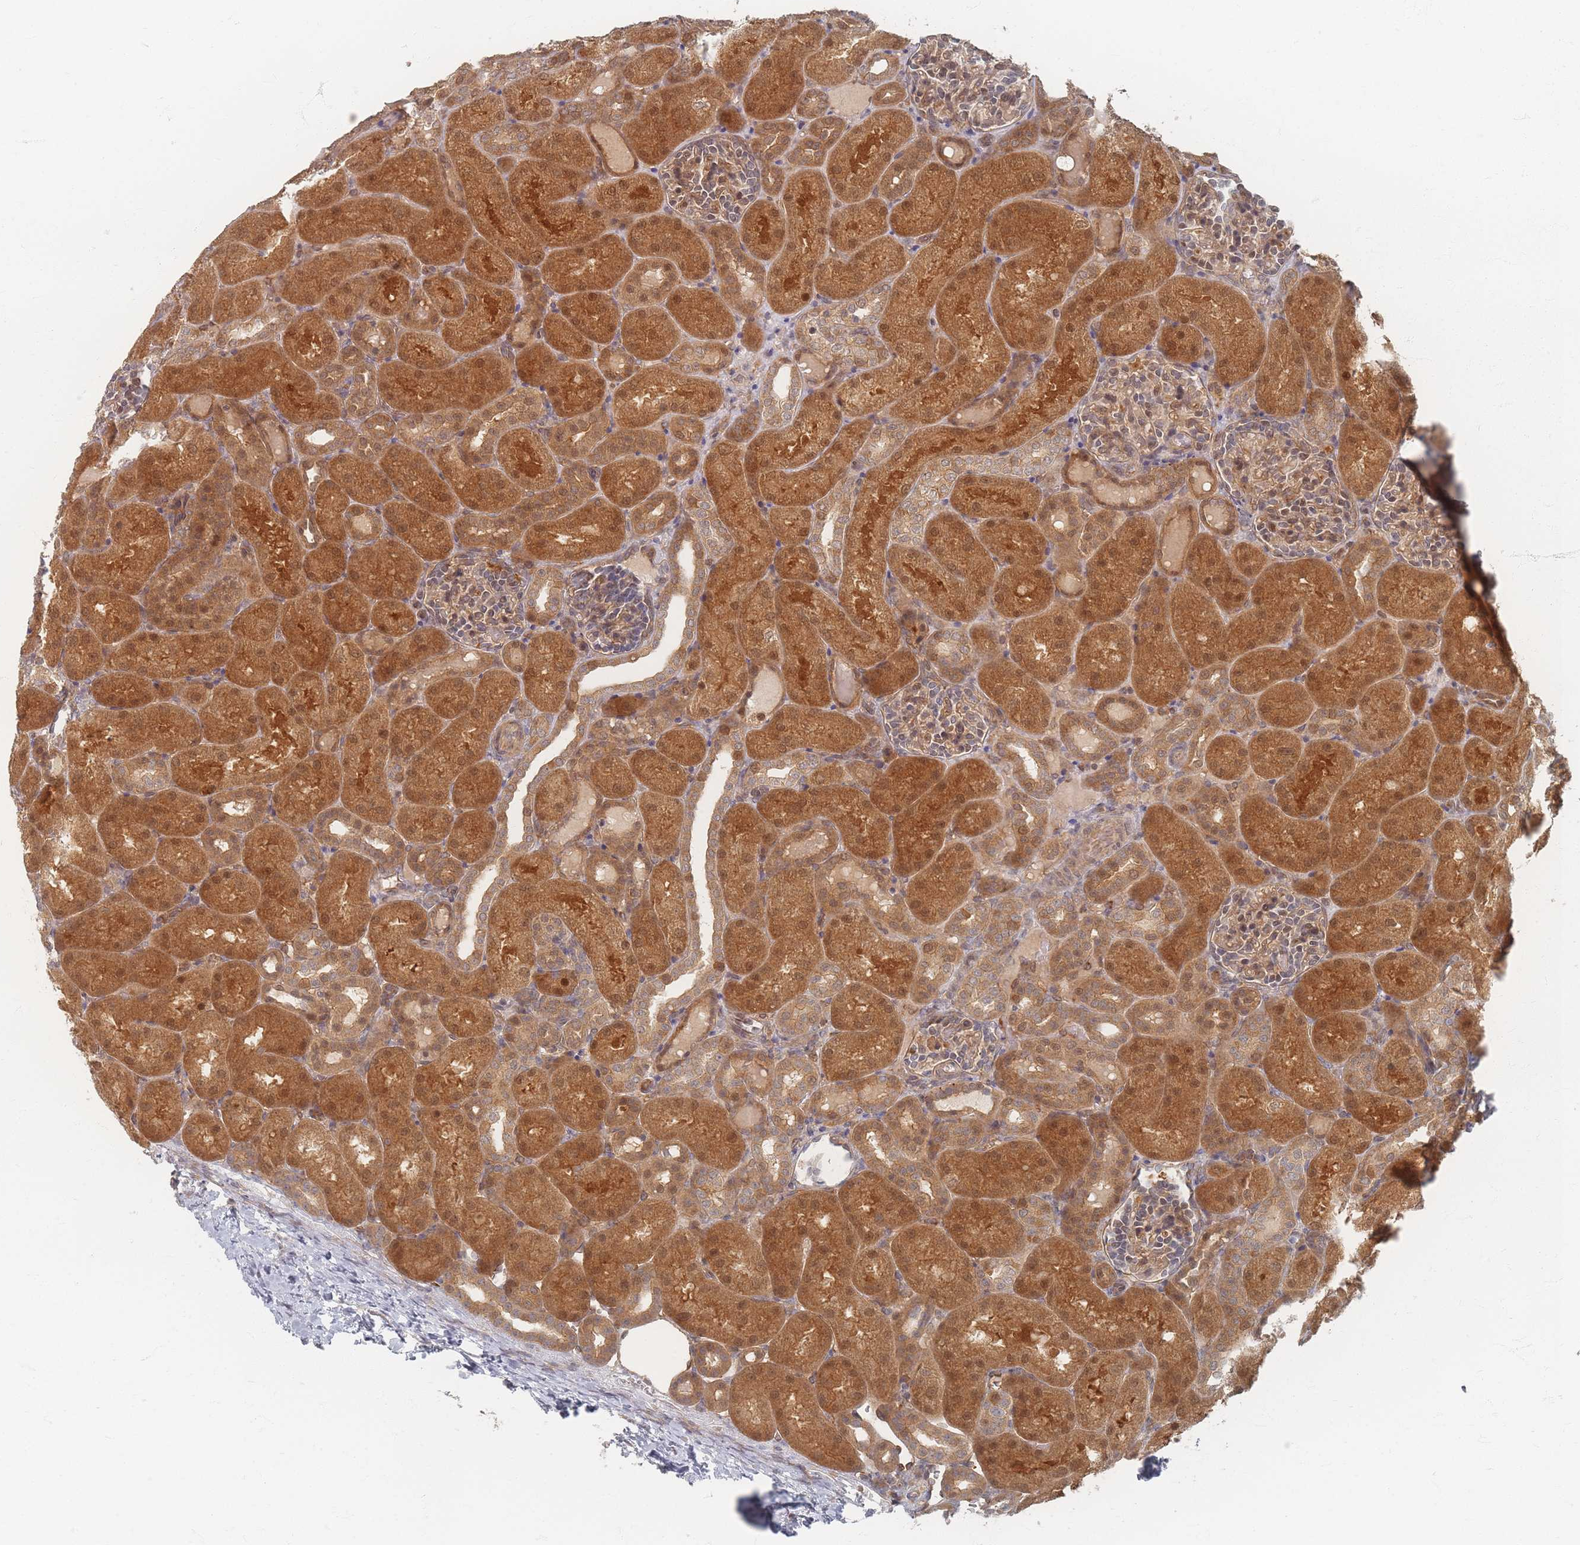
{"staining": {"intensity": "weak", "quantity": "25%-75%", "location": "cytoplasmic/membranous,nuclear"}, "tissue": "kidney", "cell_type": "Cells in glomeruli", "image_type": "normal", "snomed": [{"axis": "morphology", "description": "Normal tissue, NOS"}, {"axis": "topography", "description": "Kidney"}], "caption": "Immunohistochemistry photomicrograph of unremarkable kidney: kidney stained using IHC shows low levels of weak protein expression localized specifically in the cytoplasmic/membranous,nuclear of cells in glomeruli, appearing as a cytoplasmic/membranous,nuclear brown color.", "gene": "PSMD9", "patient": {"sex": "male", "age": 1}}